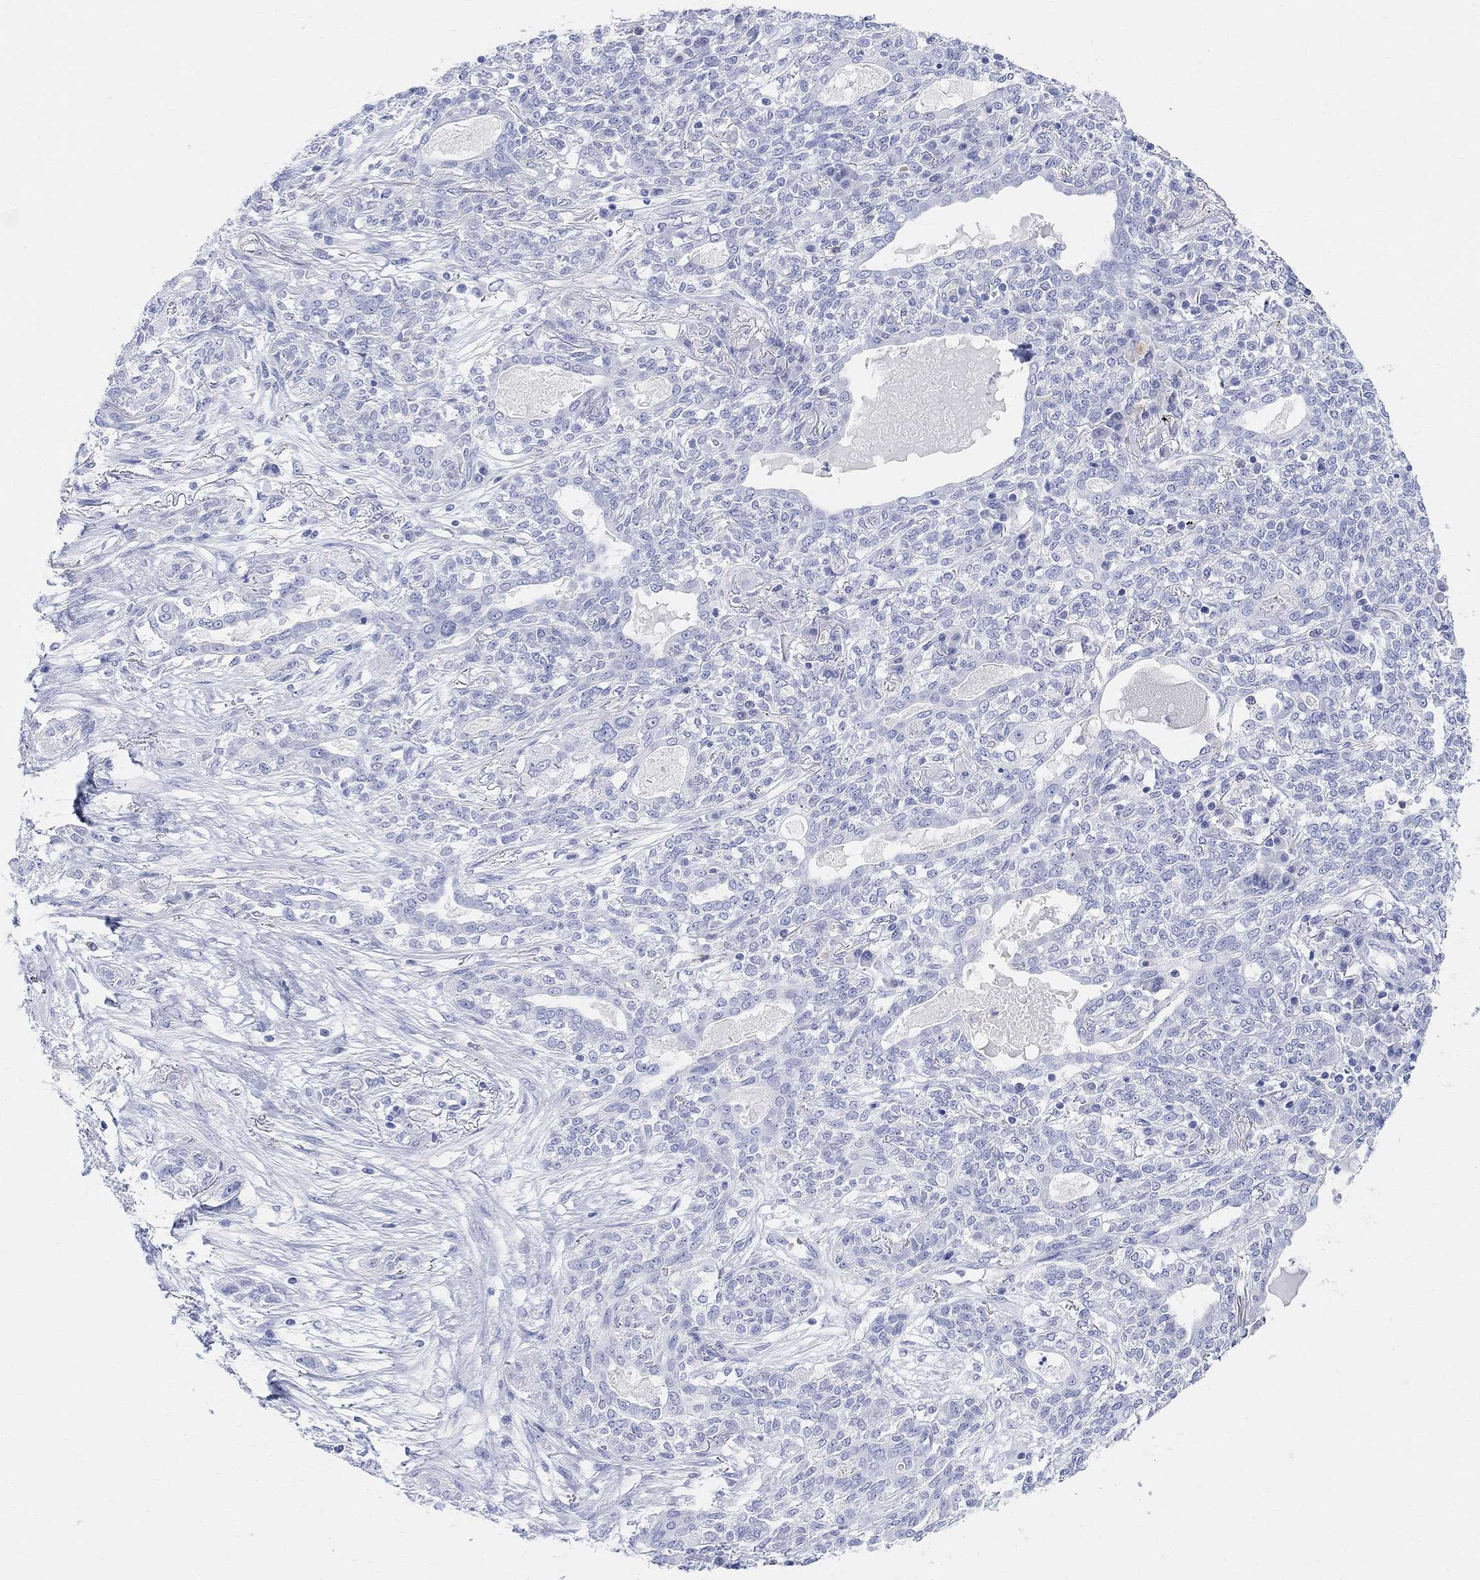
{"staining": {"intensity": "negative", "quantity": "none", "location": "none"}, "tissue": "lung cancer", "cell_type": "Tumor cells", "image_type": "cancer", "snomed": [{"axis": "morphology", "description": "Squamous cell carcinoma, NOS"}, {"axis": "topography", "description": "Lung"}], "caption": "Immunohistochemical staining of human lung squamous cell carcinoma reveals no significant expression in tumor cells.", "gene": "RETNLB", "patient": {"sex": "female", "age": 70}}